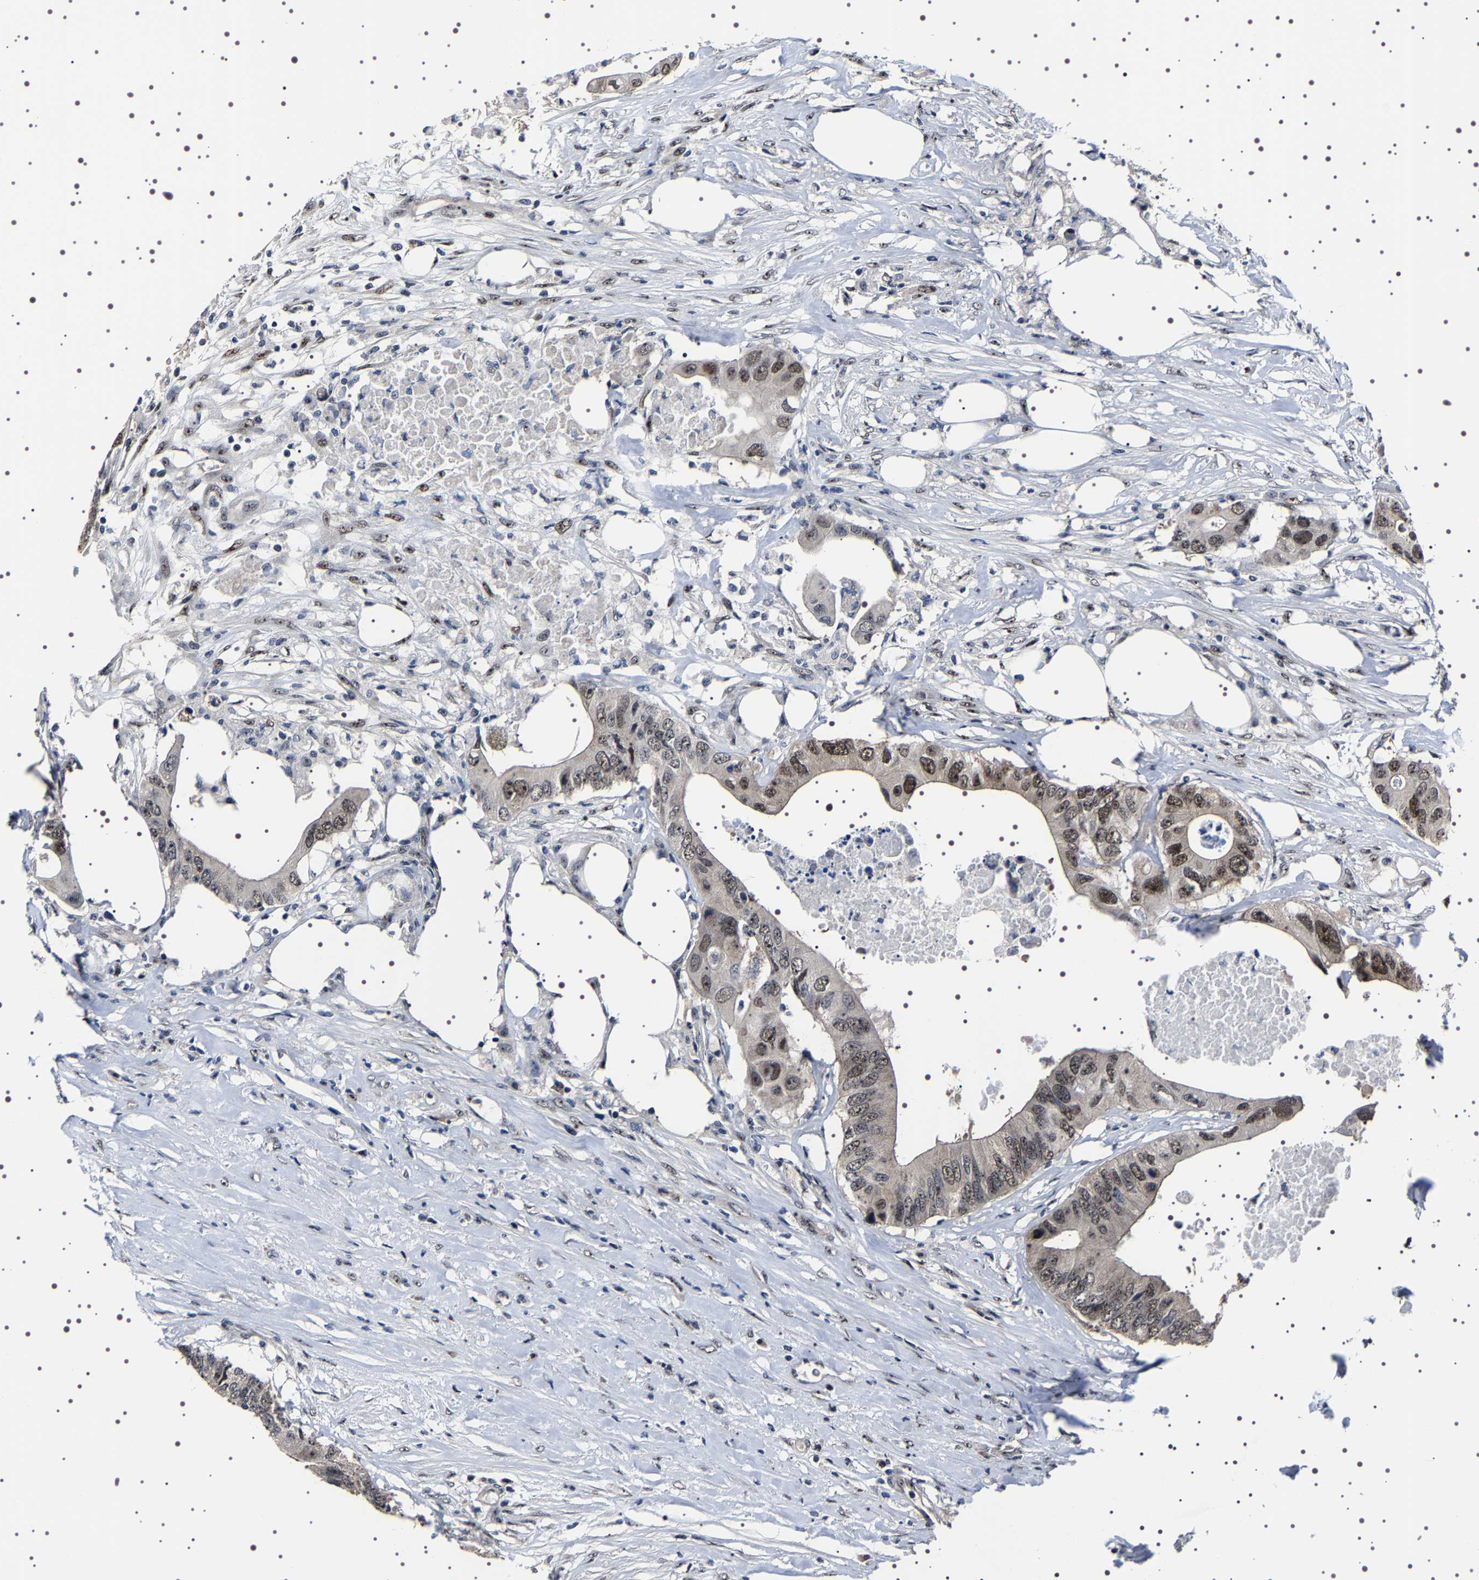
{"staining": {"intensity": "moderate", "quantity": "25%-75%", "location": "nuclear"}, "tissue": "colorectal cancer", "cell_type": "Tumor cells", "image_type": "cancer", "snomed": [{"axis": "morphology", "description": "Adenocarcinoma, NOS"}, {"axis": "topography", "description": "Colon"}], "caption": "Protein analysis of adenocarcinoma (colorectal) tissue exhibits moderate nuclear expression in about 25%-75% of tumor cells. Nuclei are stained in blue.", "gene": "GNL3", "patient": {"sex": "male", "age": 71}}